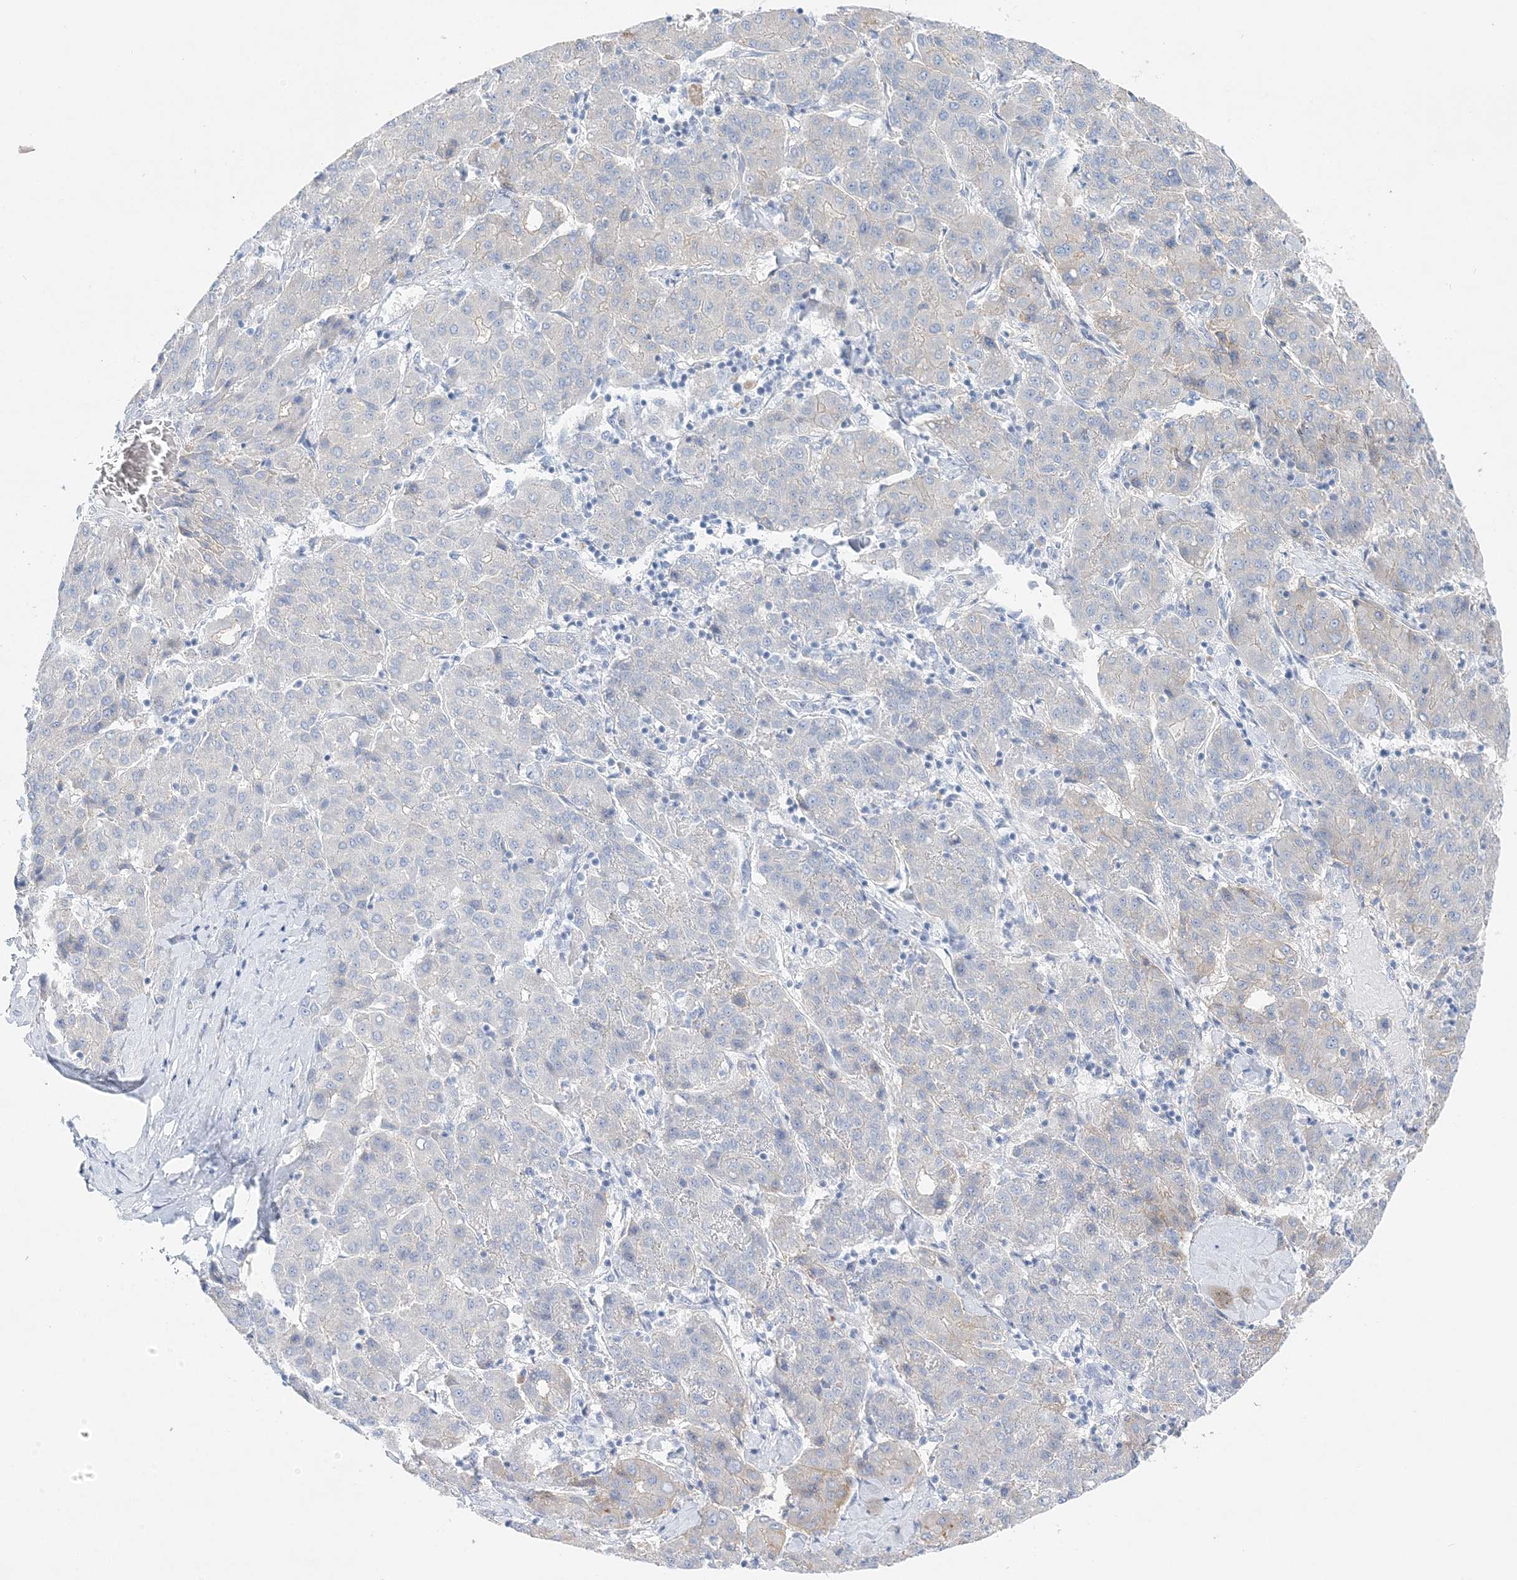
{"staining": {"intensity": "weak", "quantity": "<25%", "location": "cytoplasmic/membranous"}, "tissue": "liver cancer", "cell_type": "Tumor cells", "image_type": "cancer", "snomed": [{"axis": "morphology", "description": "Carcinoma, Hepatocellular, NOS"}, {"axis": "topography", "description": "Liver"}], "caption": "Immunohistochemical staining of liver cancer shows no significant expression in tumor cells.", "gene": "SLC5A6", "patient": {"sex": "male", "age": 65}}